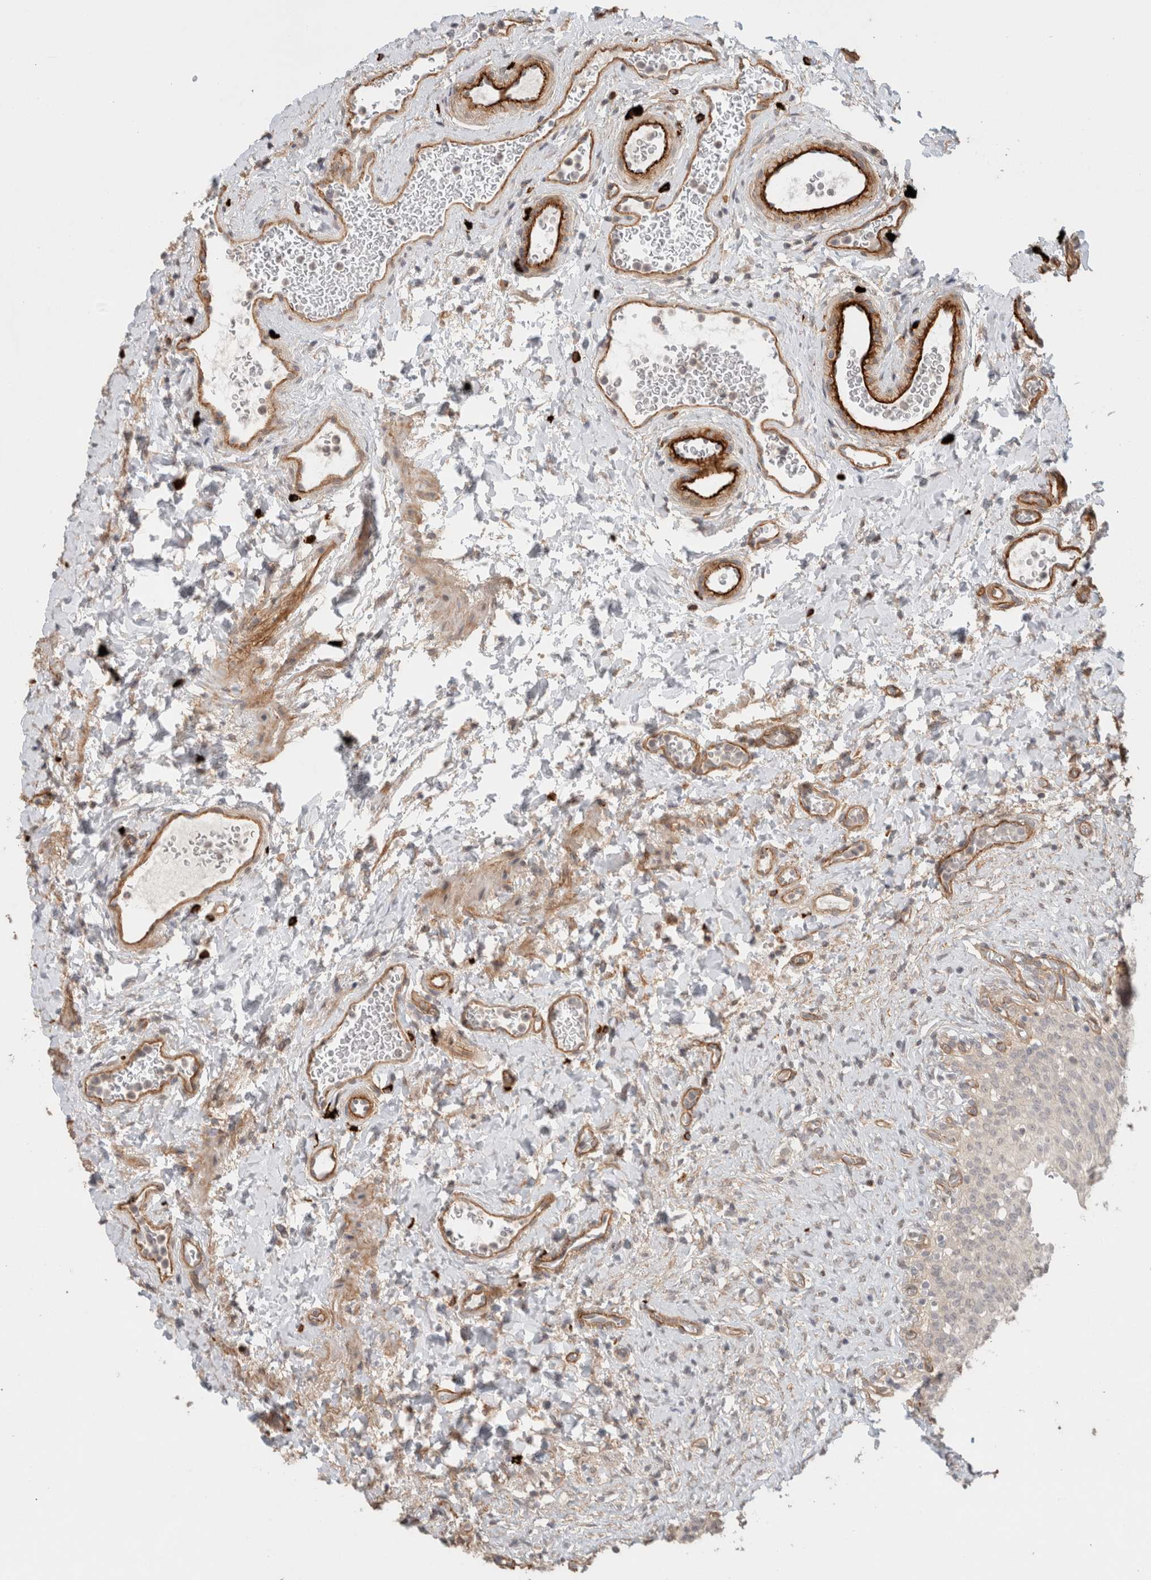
{"staining": {"intensity": "negative", "quantity": "none", "location": "none"}, "tissue": "urinary bladder", "cell_type": "Urothelial cells", "image_type": "normal", "snomed": [{"axis": "morphology", "description": "Urothelial carcinoma, High grade"}, {"axis": "topography", "description": "Urinary bladder"}], "caption": "Immunohistochemistry micrograph of benign human urinary bladder stained for a protein (brown), which demonstrates no expression in urothelial cells.", "gene": "HSPG2", "patient": {"sex": "male", "age": 46}}